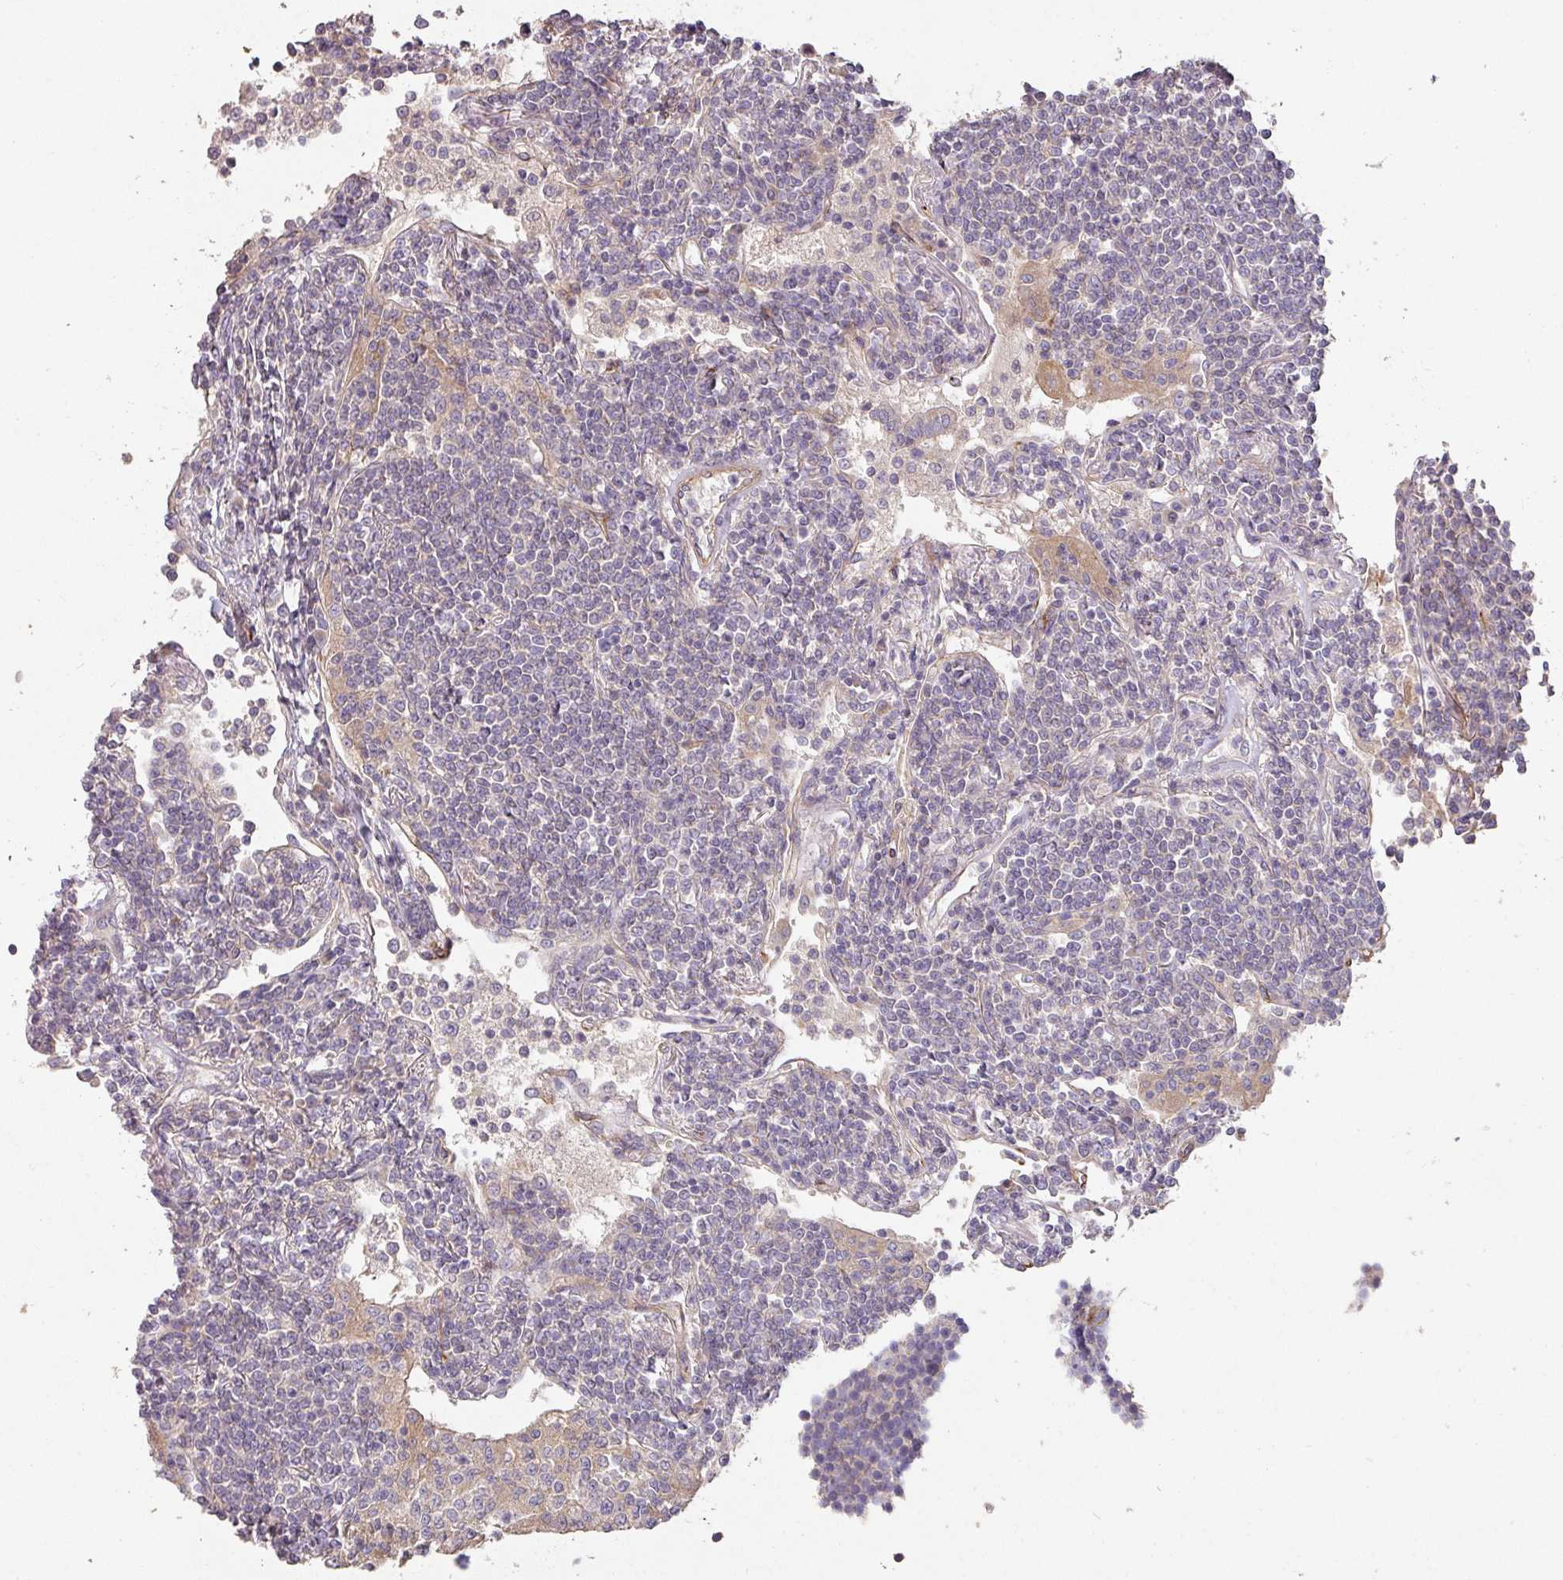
{"staining": {"intensity": "weak", "quantity": "<25%", "location": "cytoplasmic/membranous"}, "tissue": "lymphoma", "cell_type": "Tumor cells", "image_type": "cancer", "snomed": [{"axis": "morphology", "description": "Malignant lymphoma, non-Hodgkin's type, Low grade"}, {"axis": "topography", "description": "Lymph node"}], "caption": "Tumor cells are negative for protein expression in human lymphoma. (DAB immunohistochemistry (IHC), high magnification).", "gene": "PCDH1", "patient": {"sex": "female", "age": 67}}